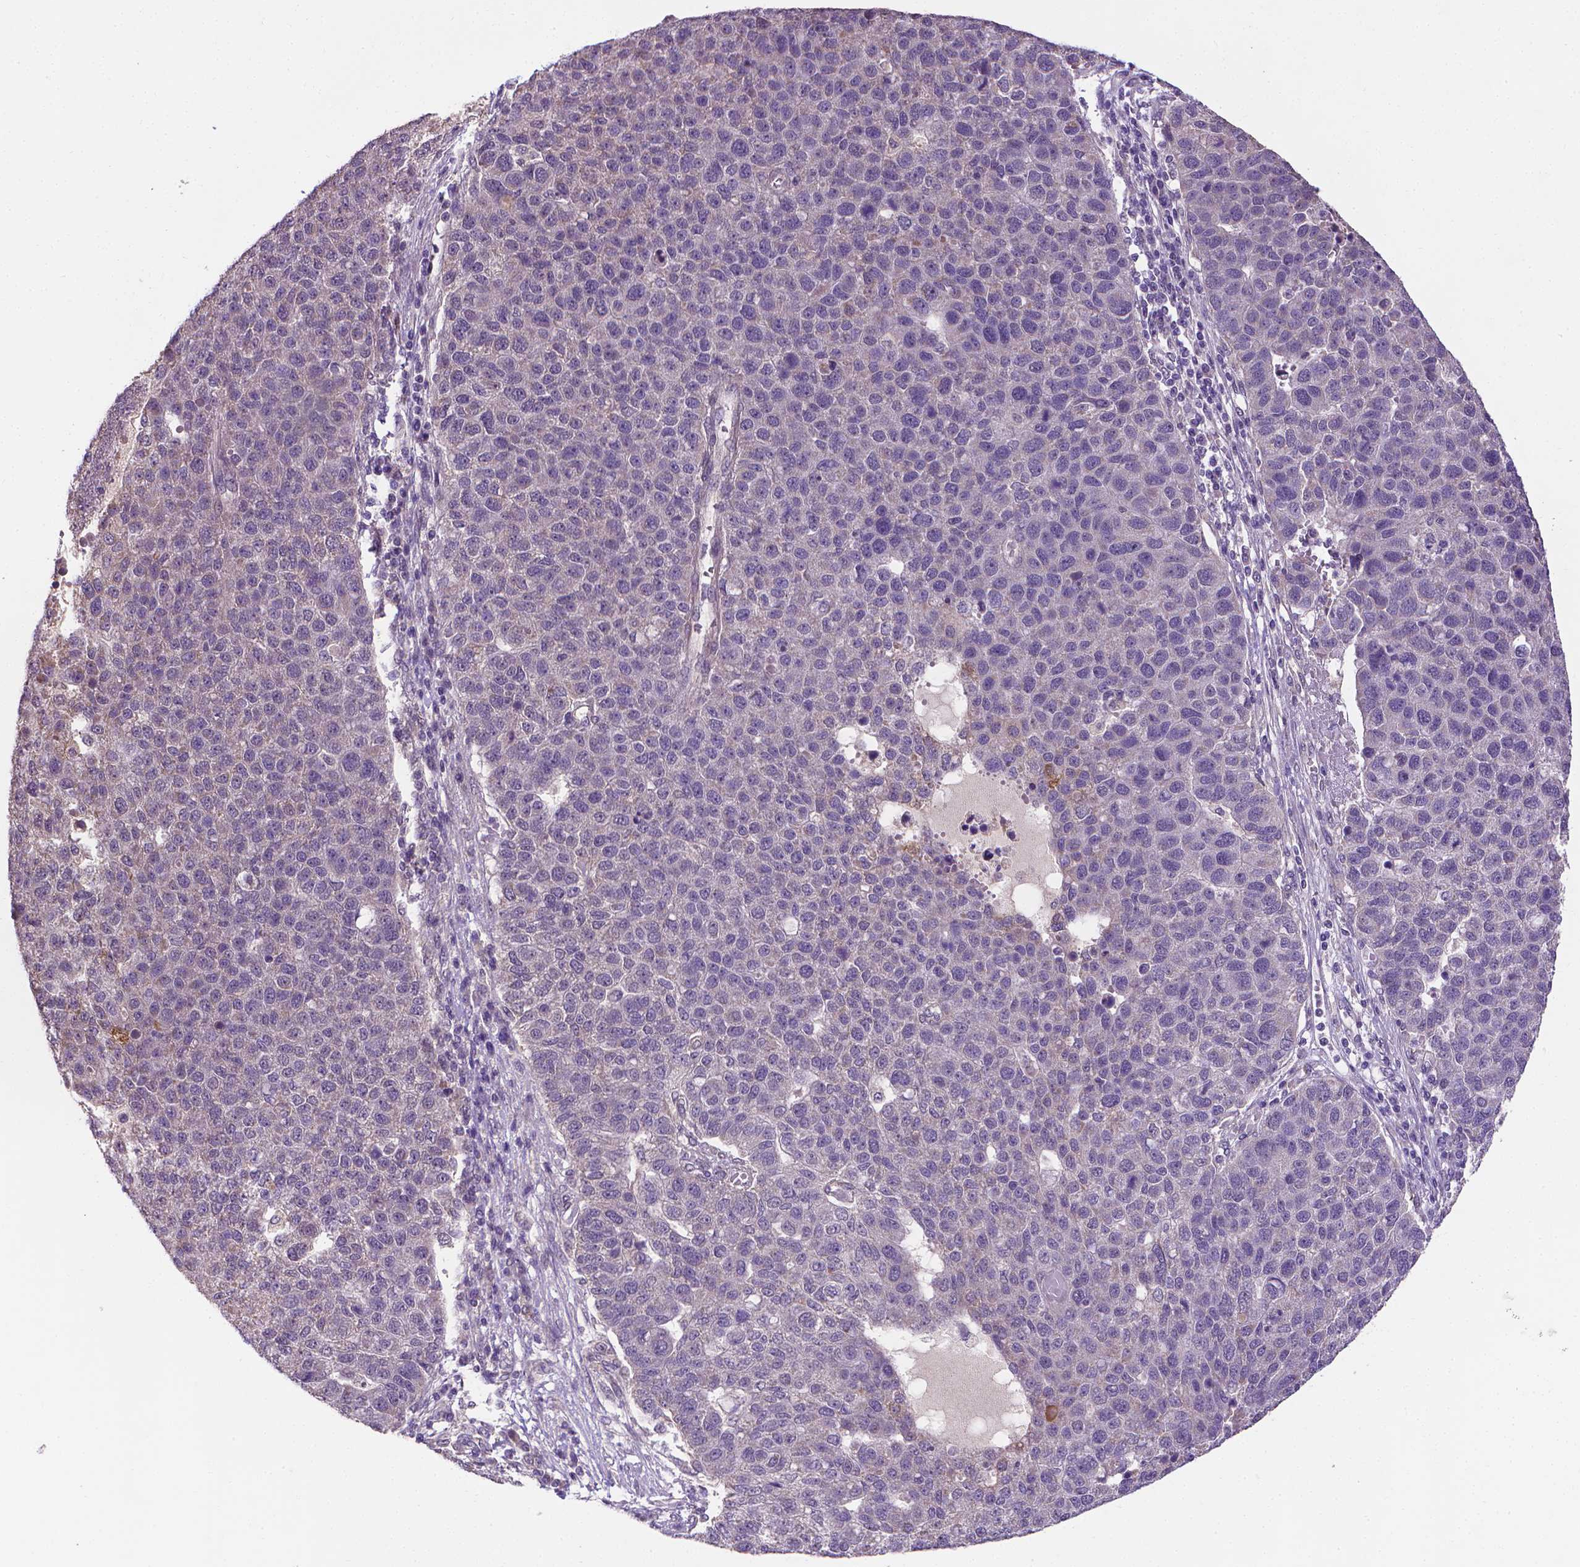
{"staining": {"intensity": "weak", "quantity": "<25%", "location": "cytoplasmic/membranous"}, "tissue": "pancreatic cancer", "cell_type": "Tumor cells", "image_type": "cancer", "snomed": [{"axis": "morphology", "description": "Adenocarcinoma, NOS"}, {"axis": "topography", "description": "Pancreas"}], "caption": "DAB (3,3'-diaminobenzidine) immunohistochemical staining of human pancreatic cancer (adenocarcinoma) exhibits no significant staining in tumor cells. (Brightfield microscopy of DAB IHC at high magnification).", "gene": "GPR63", "patient": {"sex": "female", "age": 61}}